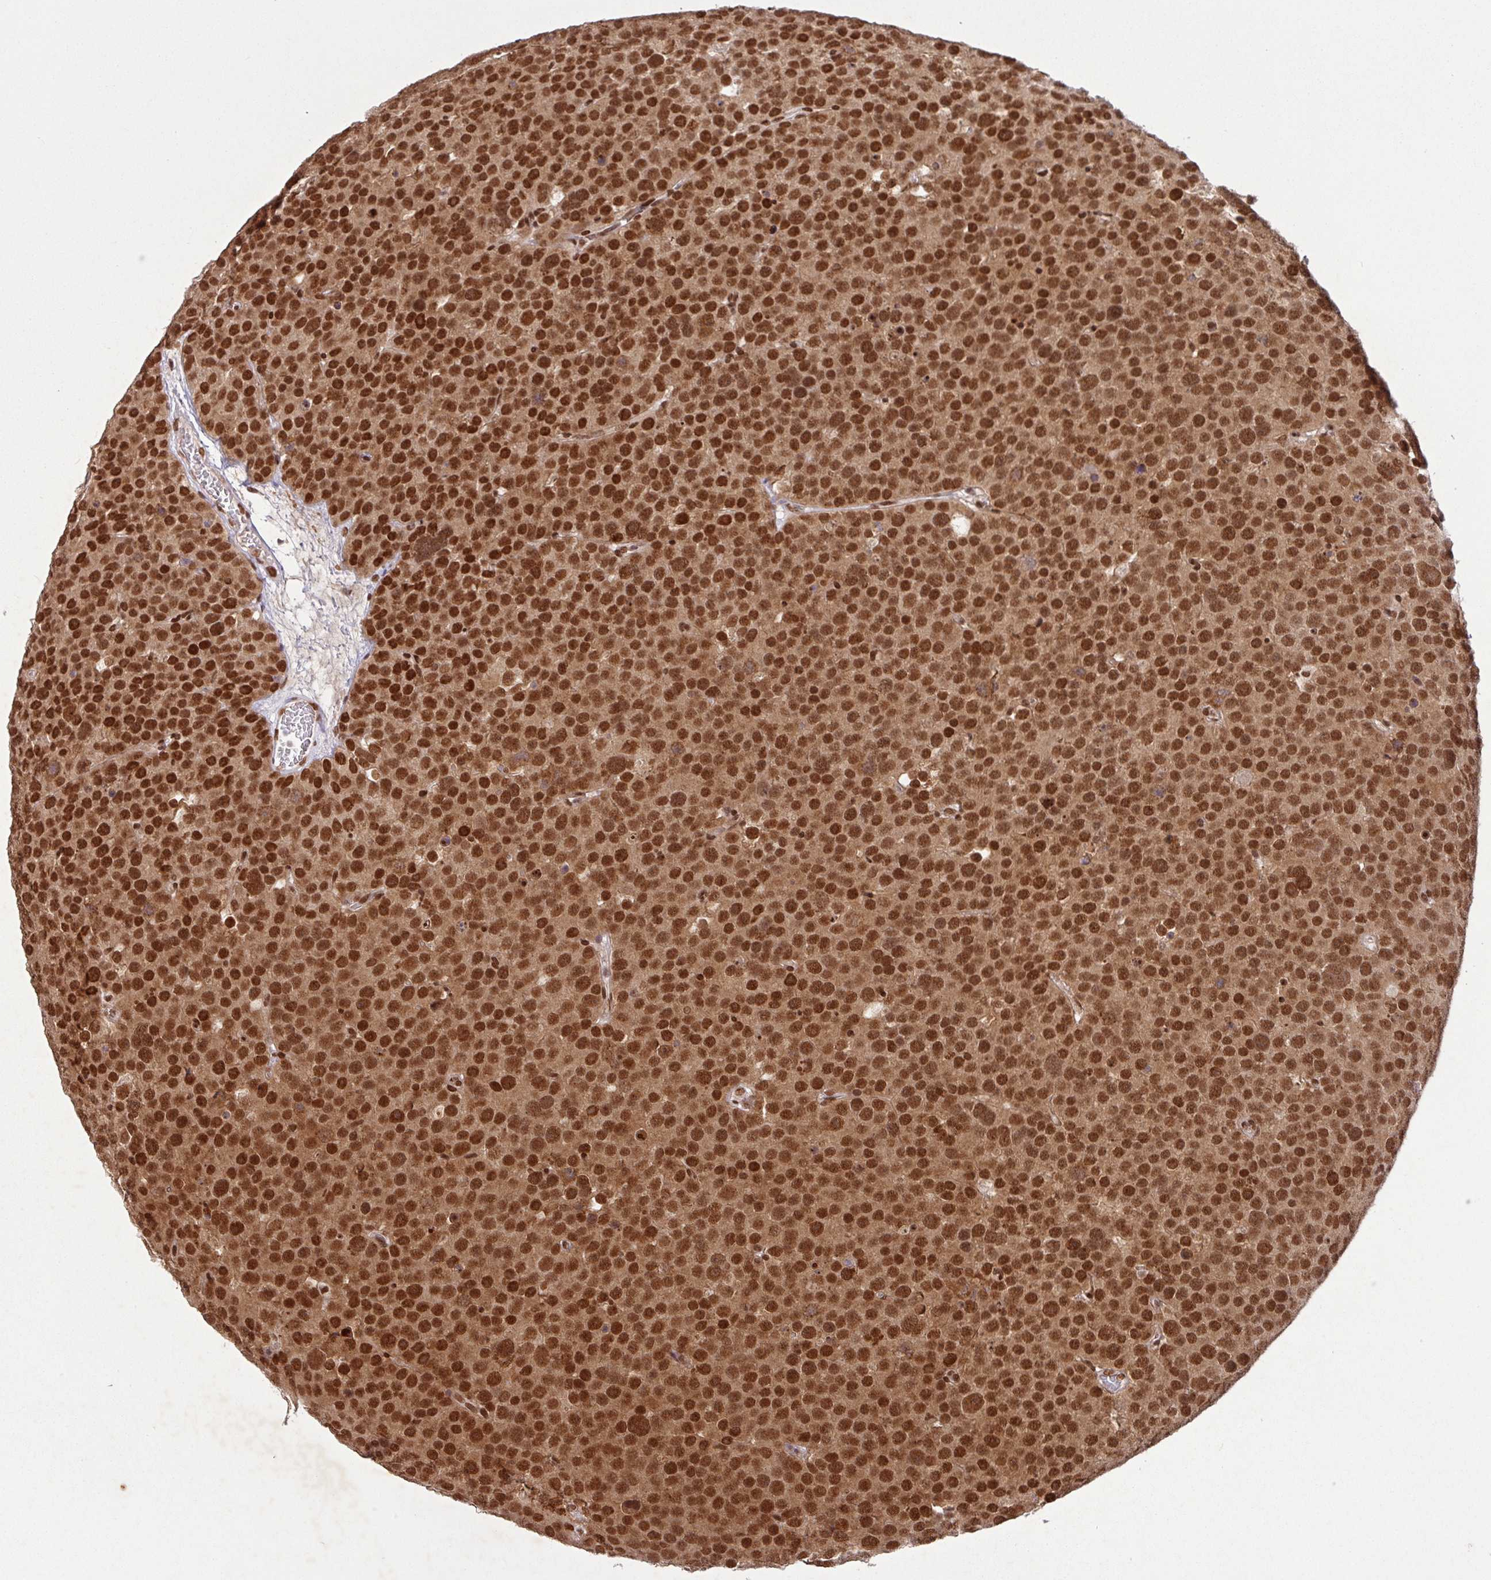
{"staining": {"intensity": "strong", "quantity": ">75%", "location": "nuclear"}, "tissue": "testis cancer", "cell_type": "Tumor cells", "image_type": "cancer", "snomed": [{"axis": "morphology", "description": "Seminoma, NOS"}, {"axis": "topography", "description": "Testis"}], "caption": "Testis seminoma tissue shows strong nuclear staining in about >75% of tumor cells", "gene": "SRSF2", "patient": {"sex": "male", "age": 71}}